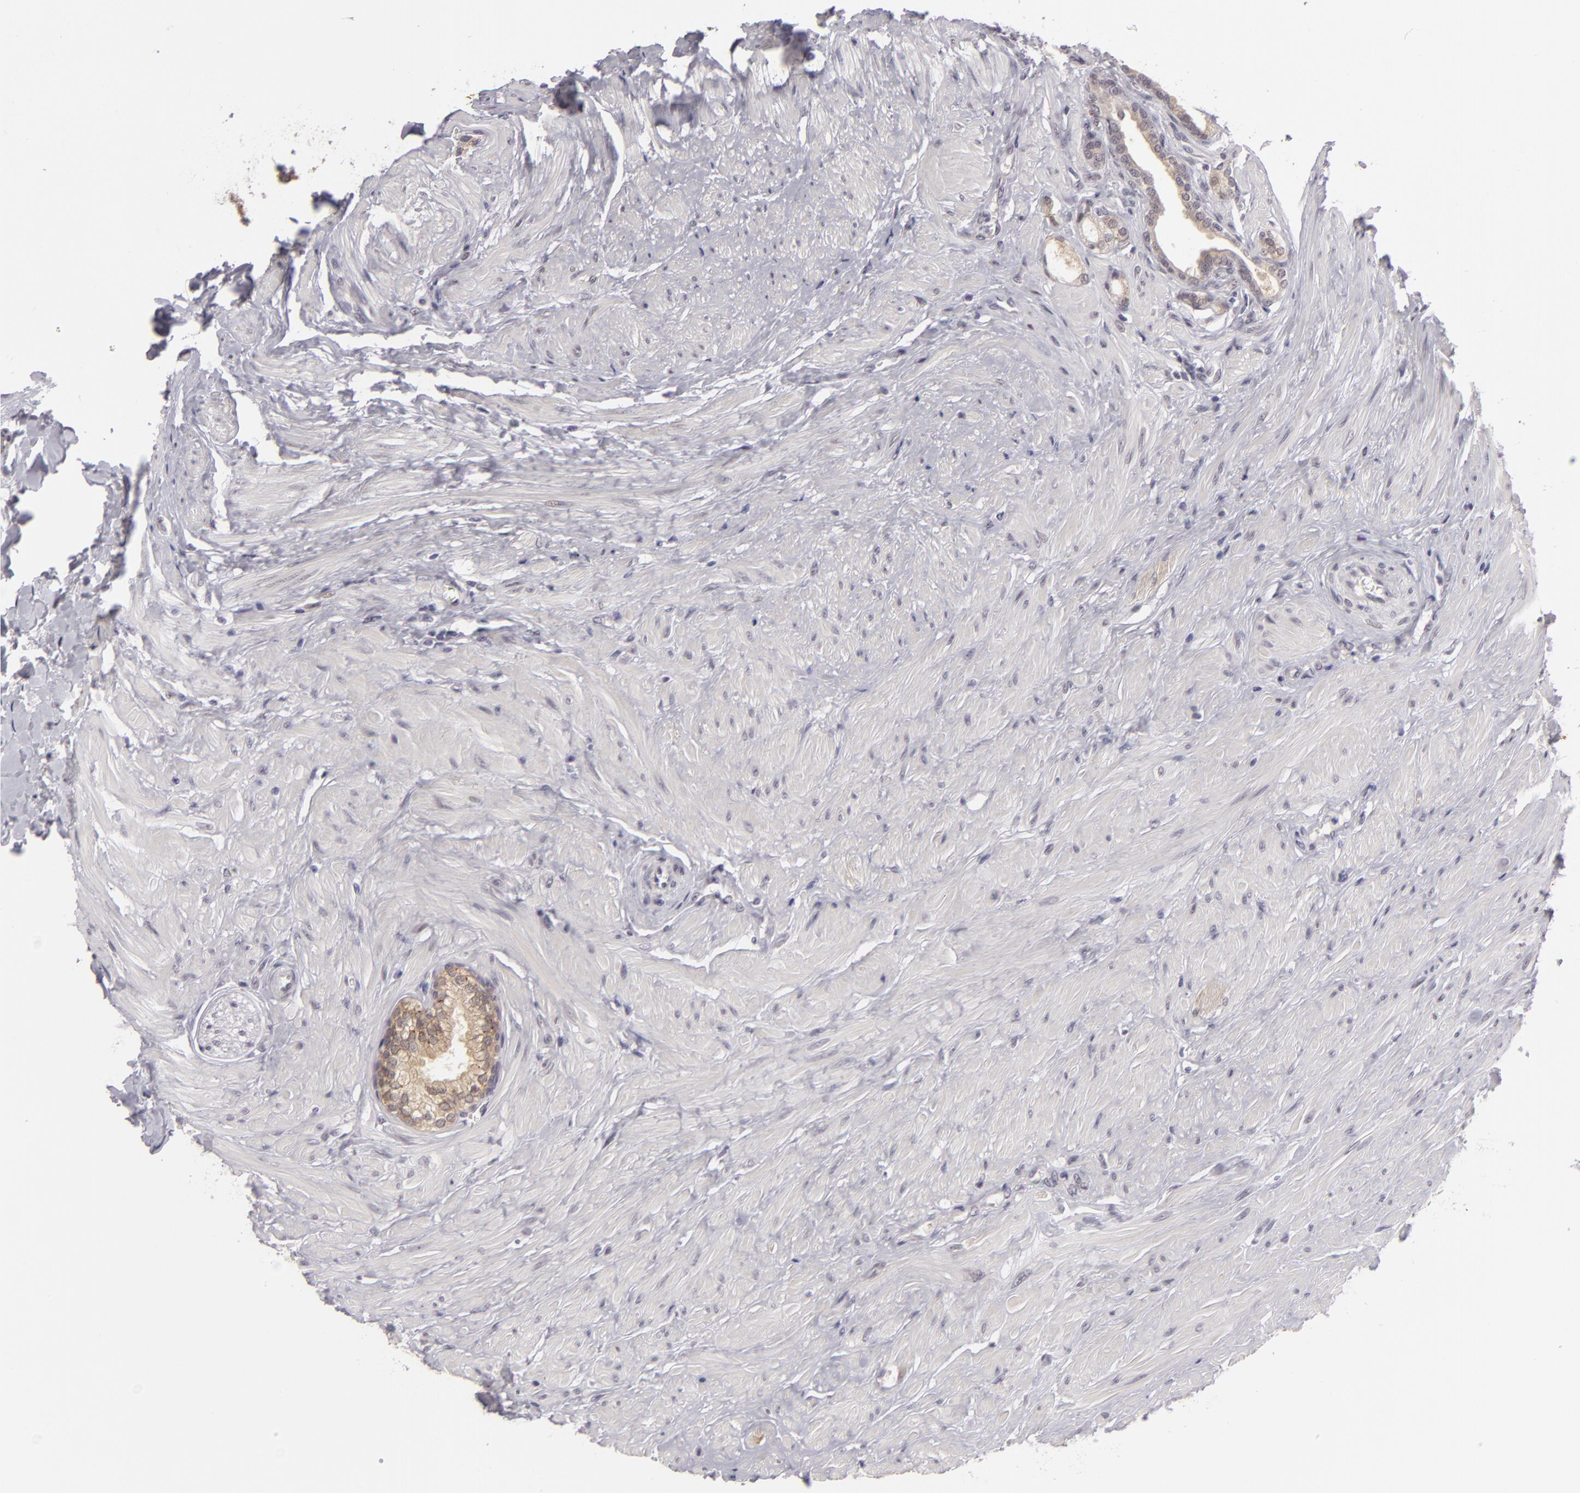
{"staining": {"intensity": "weak", "quantity": "25%-75%", "location": "cytoplasmic/membranous"}, "tissue": "prostate", "cell_type": "Glandular cells", "image_type": "normal", "snomed": [{"axis": "morphology", "description": "Normal tissue, NOS"}, {"axis": "topography", "description": "Prostate"}], "caption": "A brown stain labels weak cytoplasmic/membranous staining of a protein in glandular cells of unremarkable prostate. The protein of interest is stained brown, and the nuclei are stained in blue (DAB (3,3'-diaminobenzidine) IHC with brightfield microscopy, high magnification).", "gene": "ZNF205", "patient": {"sex": "male", "age": 64}}